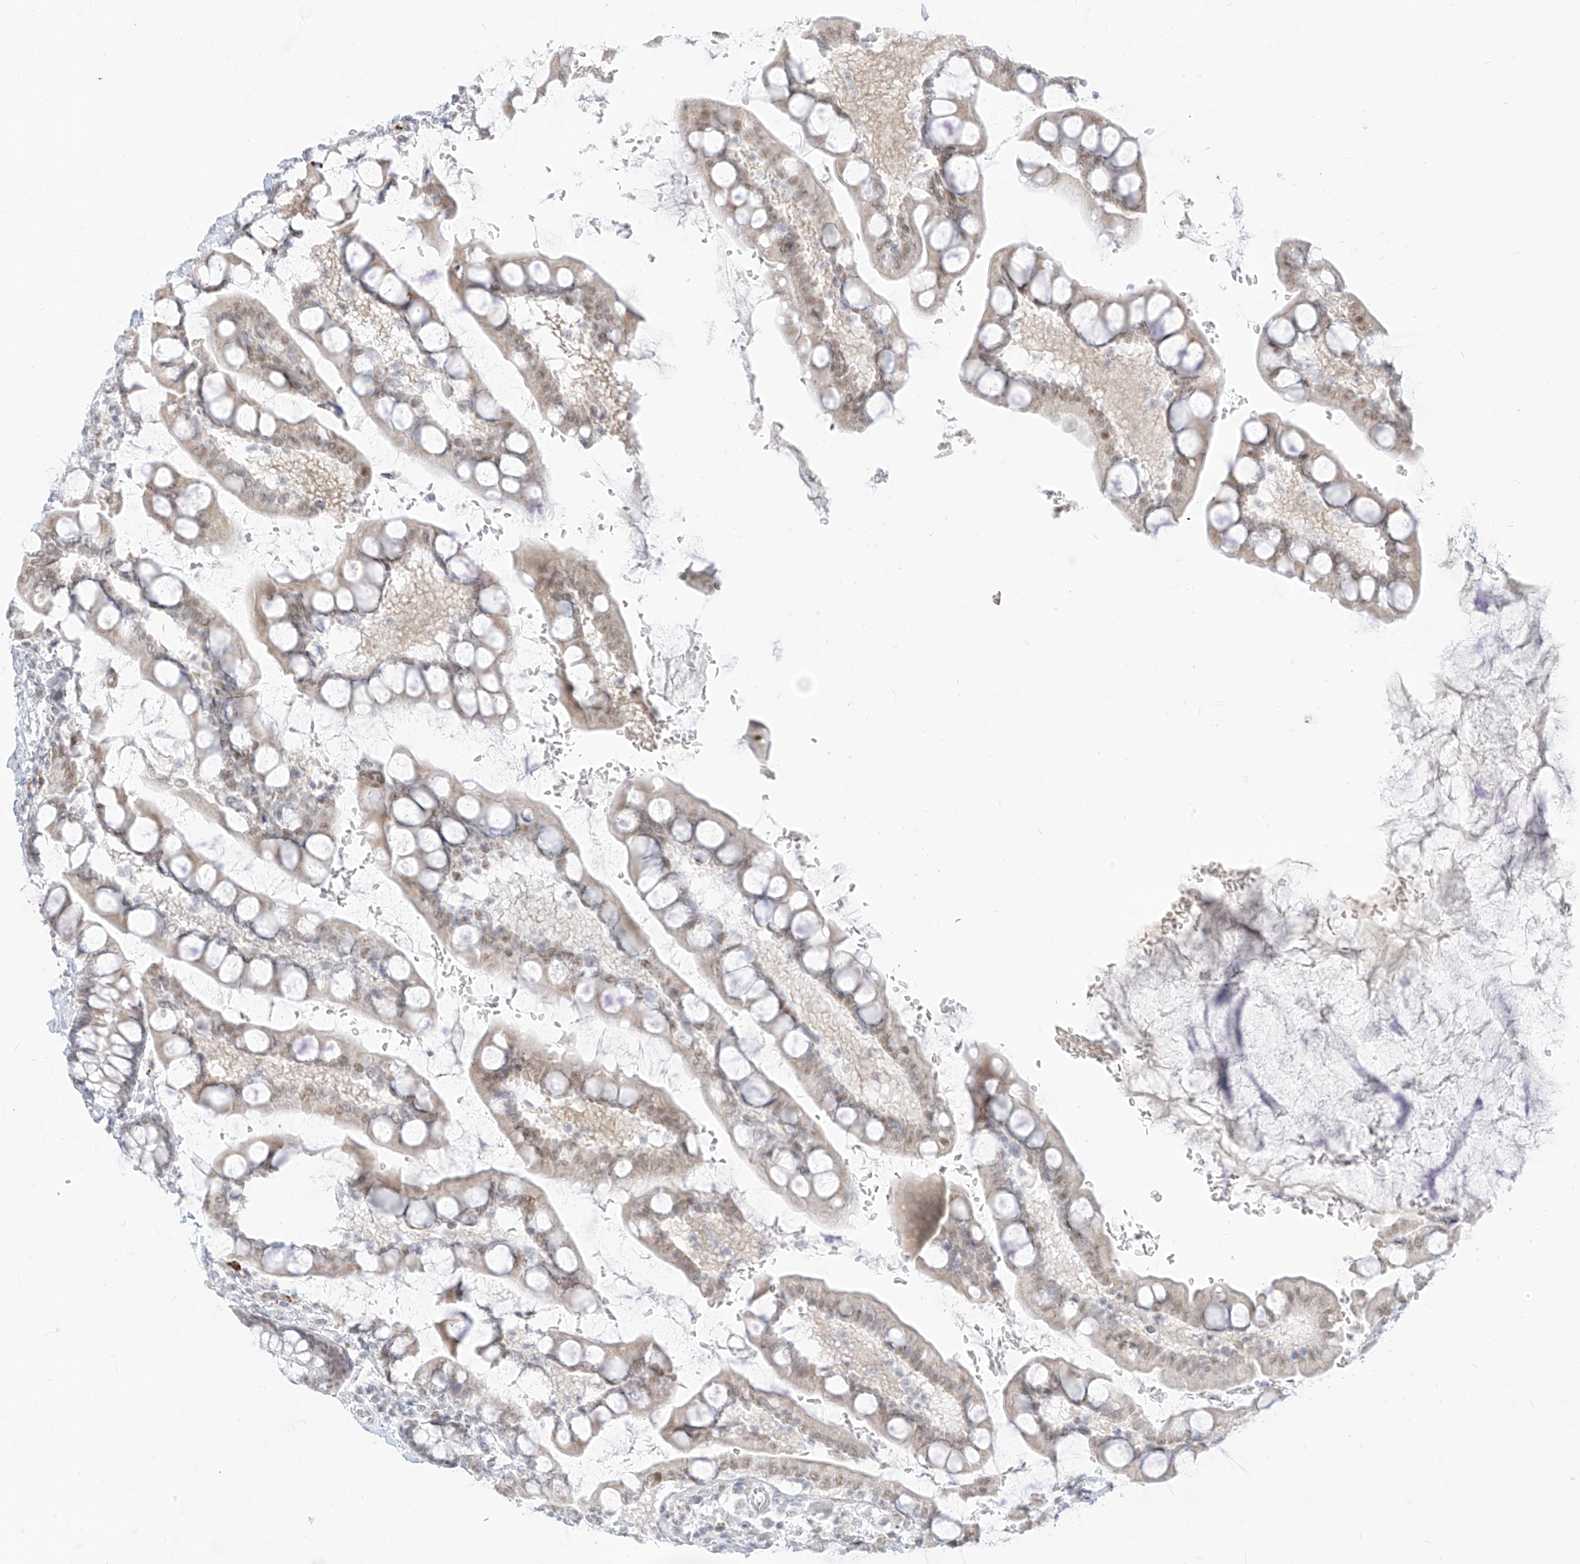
{"staining": {"intensity": "moderate", "quantity": "25%-75%", "location": "nuclear"}, "tissue": "small intestine", "cell_type": "Glandular cells", "image_type": "normal", "snomed": [{"axis": "morphology", "description": "Normal tissue, NOS"}, {"axis": "topography", "description": "Small intestine"}], "caption": "A histopathology image of human small intestine stained for a protein shows moderate nuclear brown staining in glandular cells. Ihc stains the protein in brown and the nuclei are stained blue.", "gene": "SUPT5H", "patient": {"sex": "male", "age": 52}}